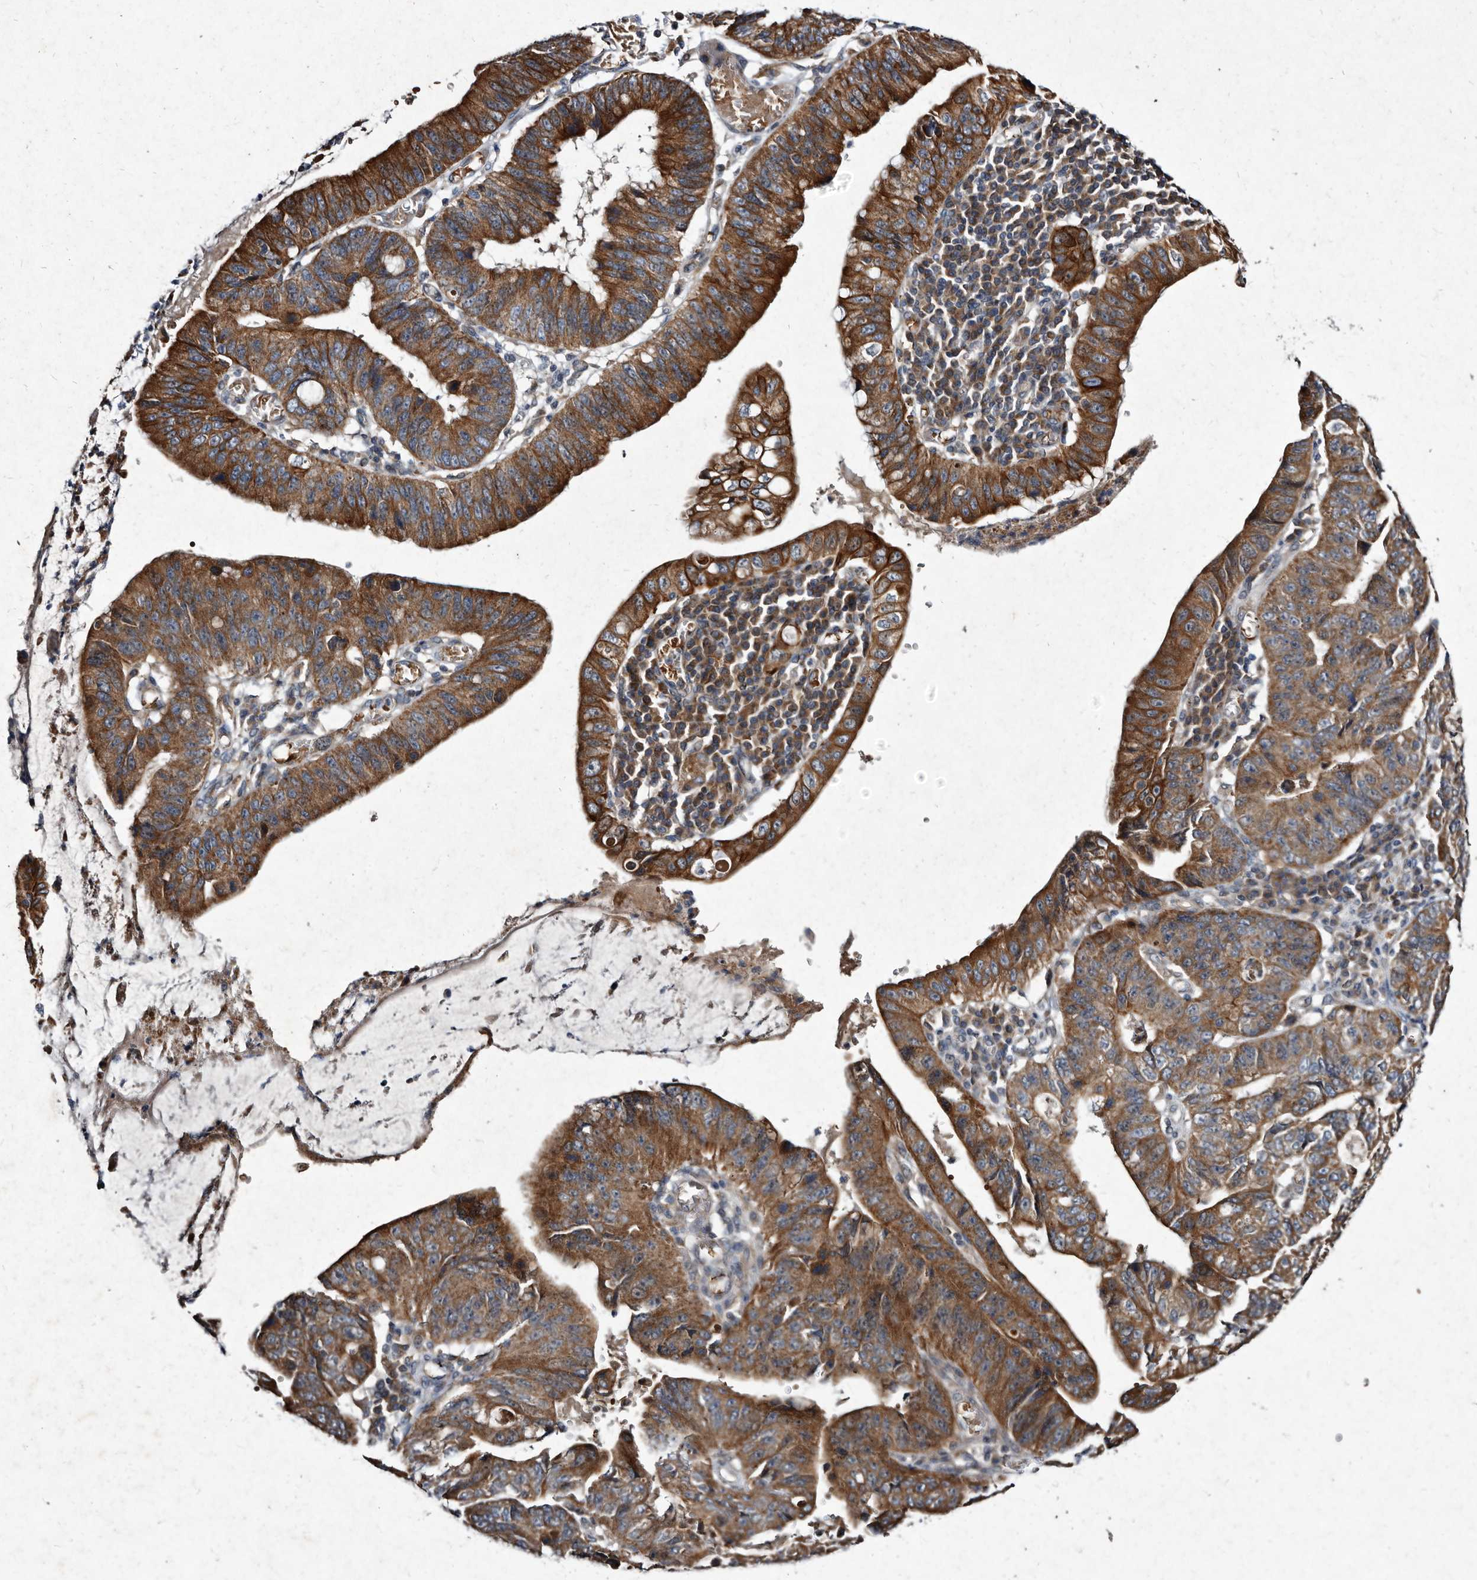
{"staining": {"intensity": "strong", "quantity": ">75%", "location": "cytoplasmic/membranous"}, "tissue": "stomach cancer", "cell_type": "Tumor cells", "image_type": "cancer", "snomed": [{"axis": "morphology", "description": "Adenocarcinoma, NOS"}, {"axis": "topography", "description": "Stomach"}], "caption": "Human stomach adenocarcinoma stained for a protein (brown) displays strong cytoplasmic/membranous positive expression in about >75% of tumor cells.", "gene": "YPEL3", "patient": {"sex": "male", "age": 59}}